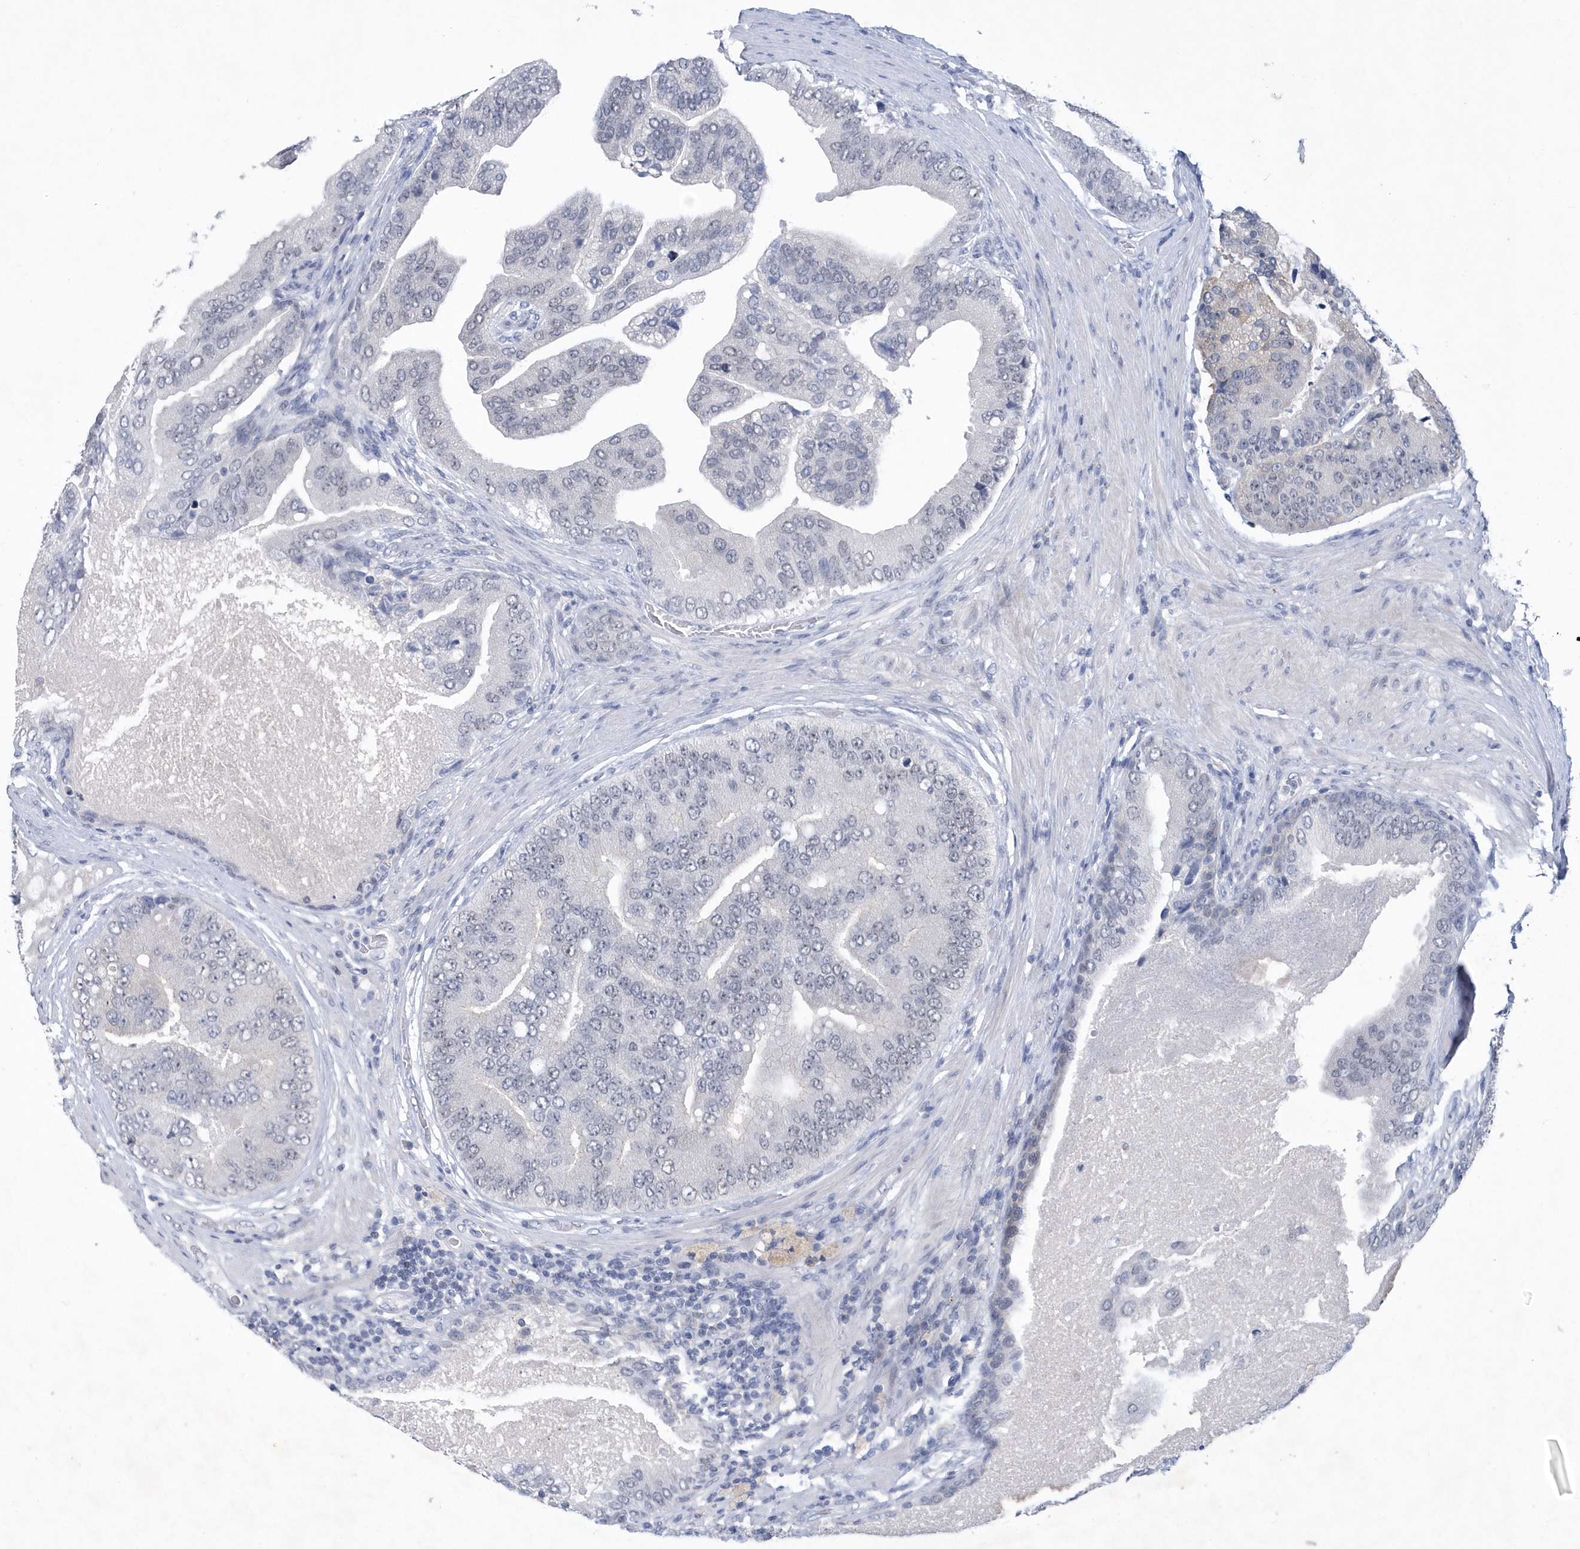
{"staining": {"intensity": "negative", "quantity": "none", "location": "none"}, "tissue": "prostate cancer", "cell_type": "Tumor cells", "image_type": "cancer", "snomed": [{"axis": "morphology", "description": "Adenocarcinoma, High grade"}, {"axis": "topography", "description": "Prostate"}], "caption": "A high-resolution micrograph shows immunohistochemistry staining of prostate adenocarcinoma (high-grade), which demonstrates no significant expression in tumor cells.", "gene": "SRGAP3", "patient": {"sex": "male", "age": 70}}